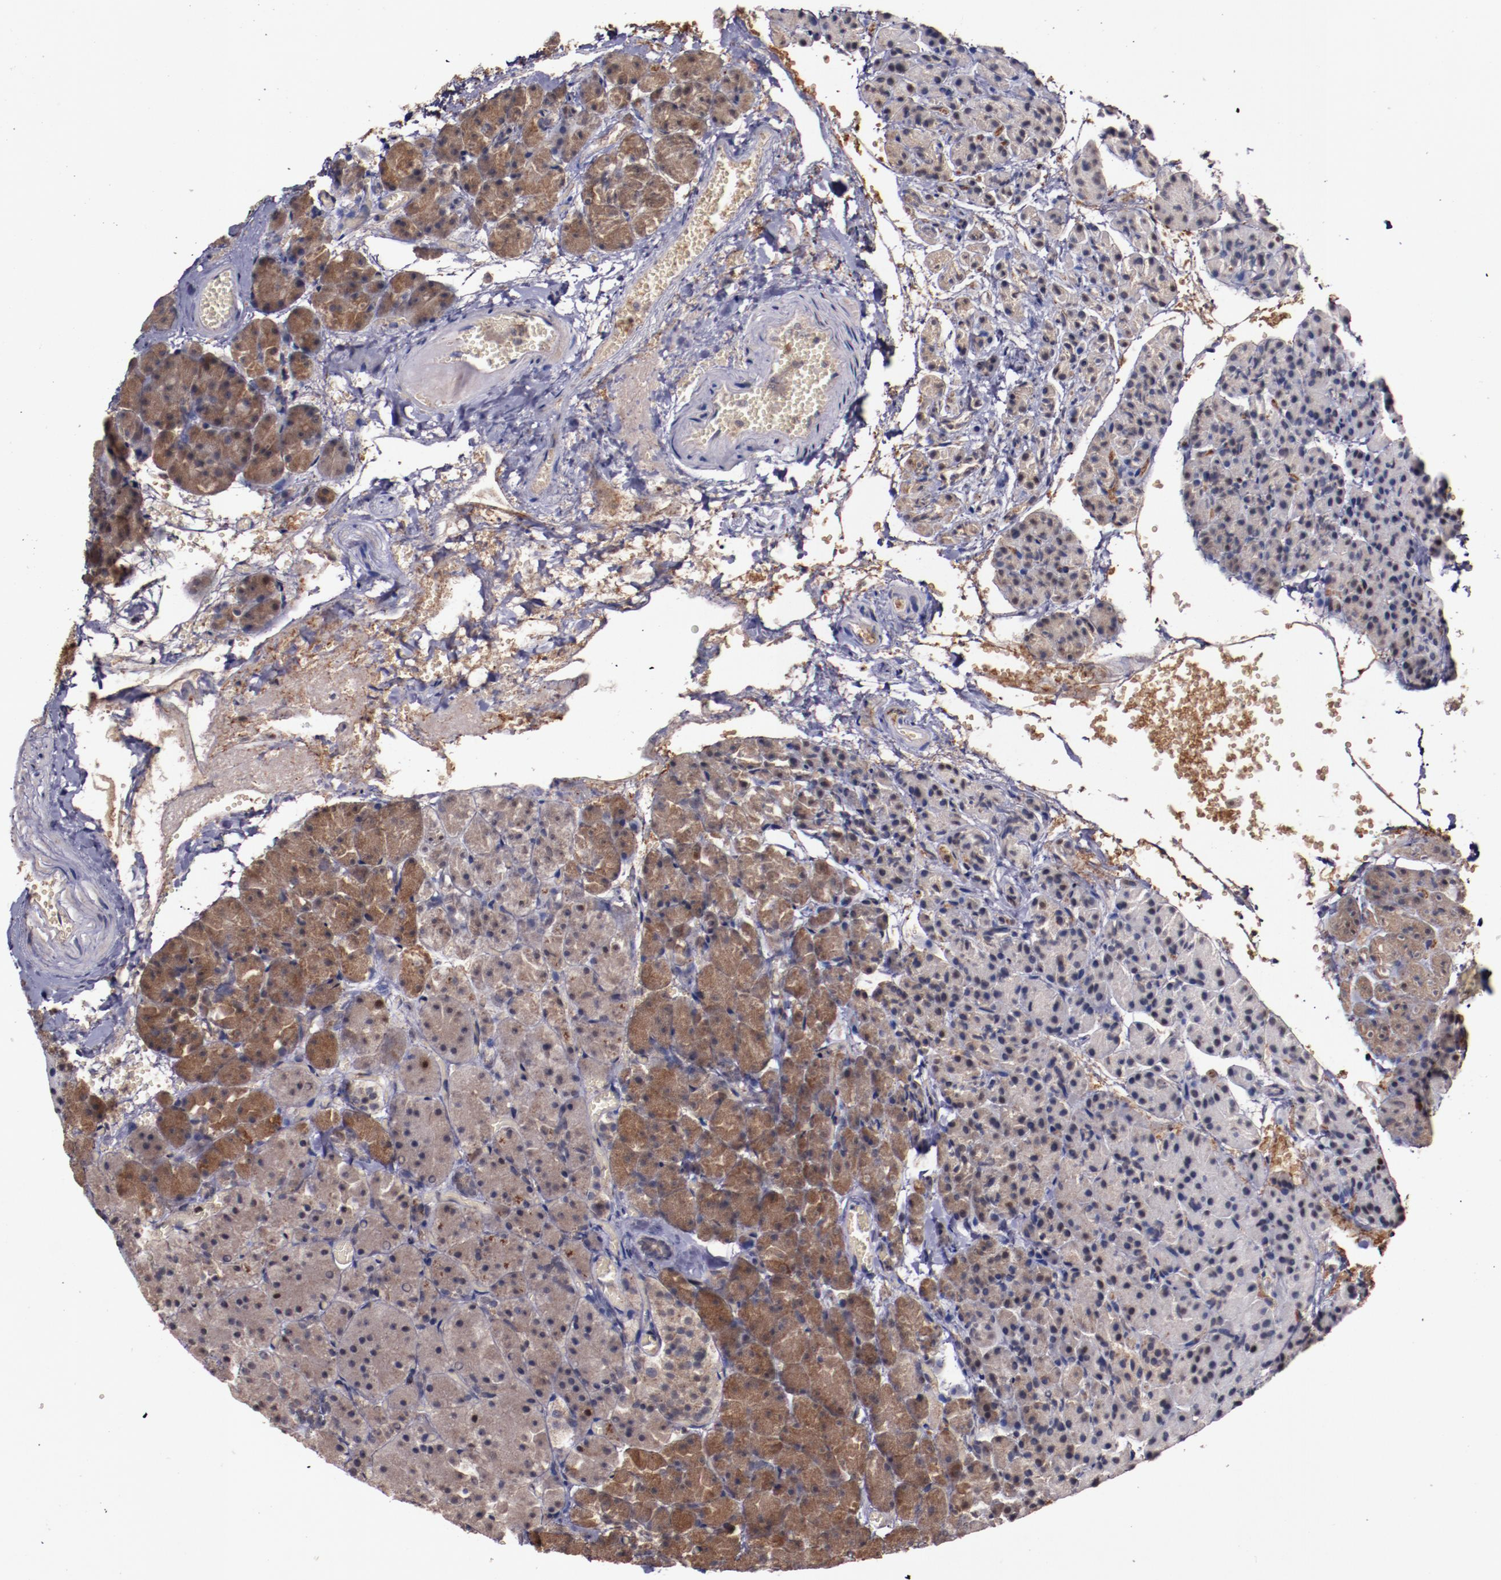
{"staining": {"intensity": "weak", "quantity": ">75%", "location": "cytoplasmic/membranous"}, "tissue": "carcinoid", "cell_type": "Tumor cells", "image_type": "cancer", "snomed": [{"axis": "morphology", "description": "Normal tissue, NOS"}, {"axis": "morphology", "description": "Carcinoid, malignant, NOS"}, {"axis": "topography", "description": "Pancreas"}], "caption": "Tumor cells demonstrate low levels of weak cytoplasmic/membranous positivity in about >75% of cells in human carcinoid. Using DAB (3,3'-diaminobenzidine) (brown) and hematoxylin (blue) stains, captured at high magnification using brightfield microscopy.", "gene": "CHEK2", "patient": {"sex": "female", "age": 35}}